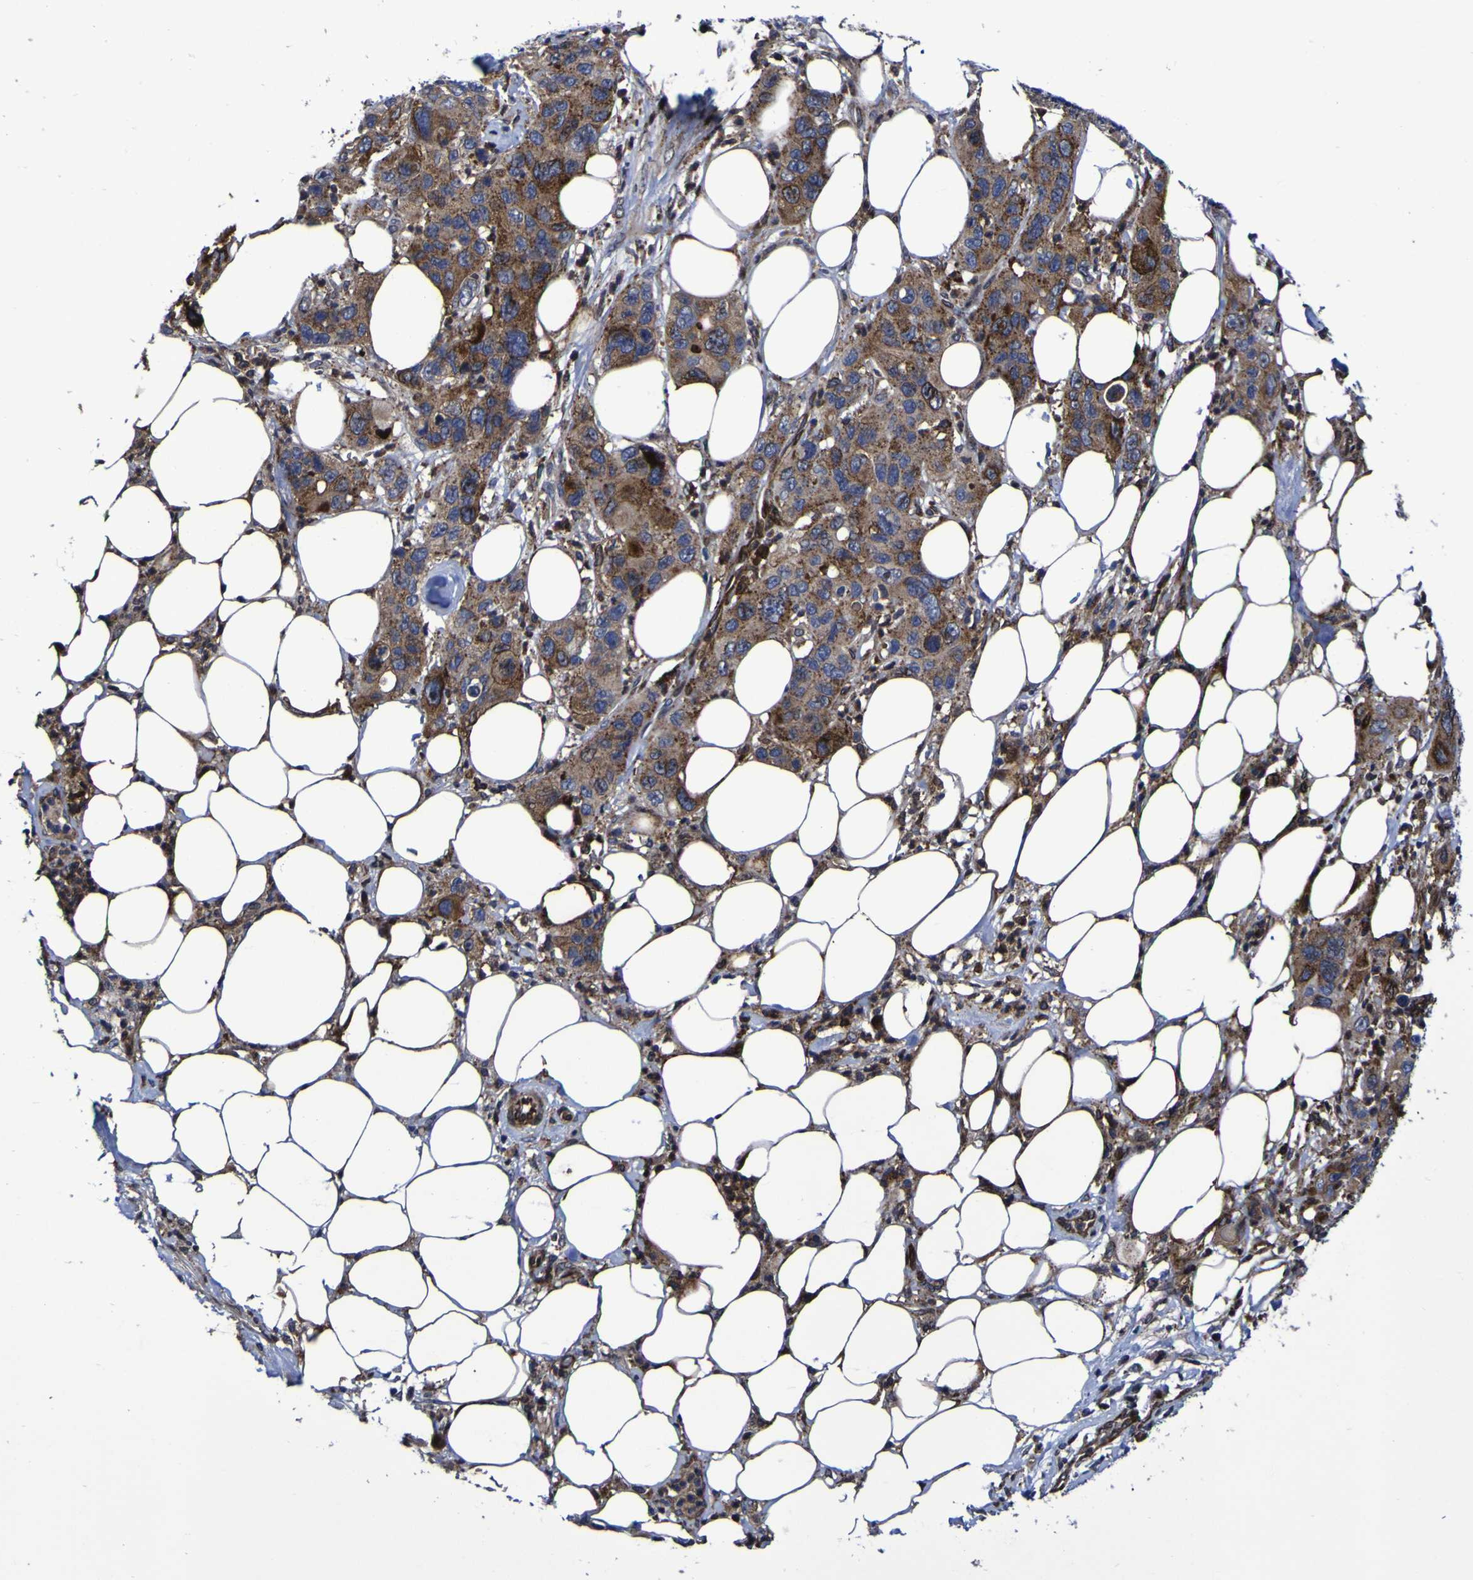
{"staining": {"intensity": "moderate", "quantity": ">75%", "location": "cytoplasmic/membranous"}, "tissue": "pancreatic cancer", "cell_type": "Tumor cells", "image_type": "cancer", "snomed": [{"axis": "morphology", "description": "Adenocarcinoma, NOS"}, {"axis": "topography", "description": "Pancreas"}], "caption": "Protein staining of pancreatic cancer (adenocarcinoma) tissue displays moderate cytoplasmic/membranous staining in approximately >75% of tumor cells.", "gene": "MGLL", "patient": {"sex": "female", "age": 71}}